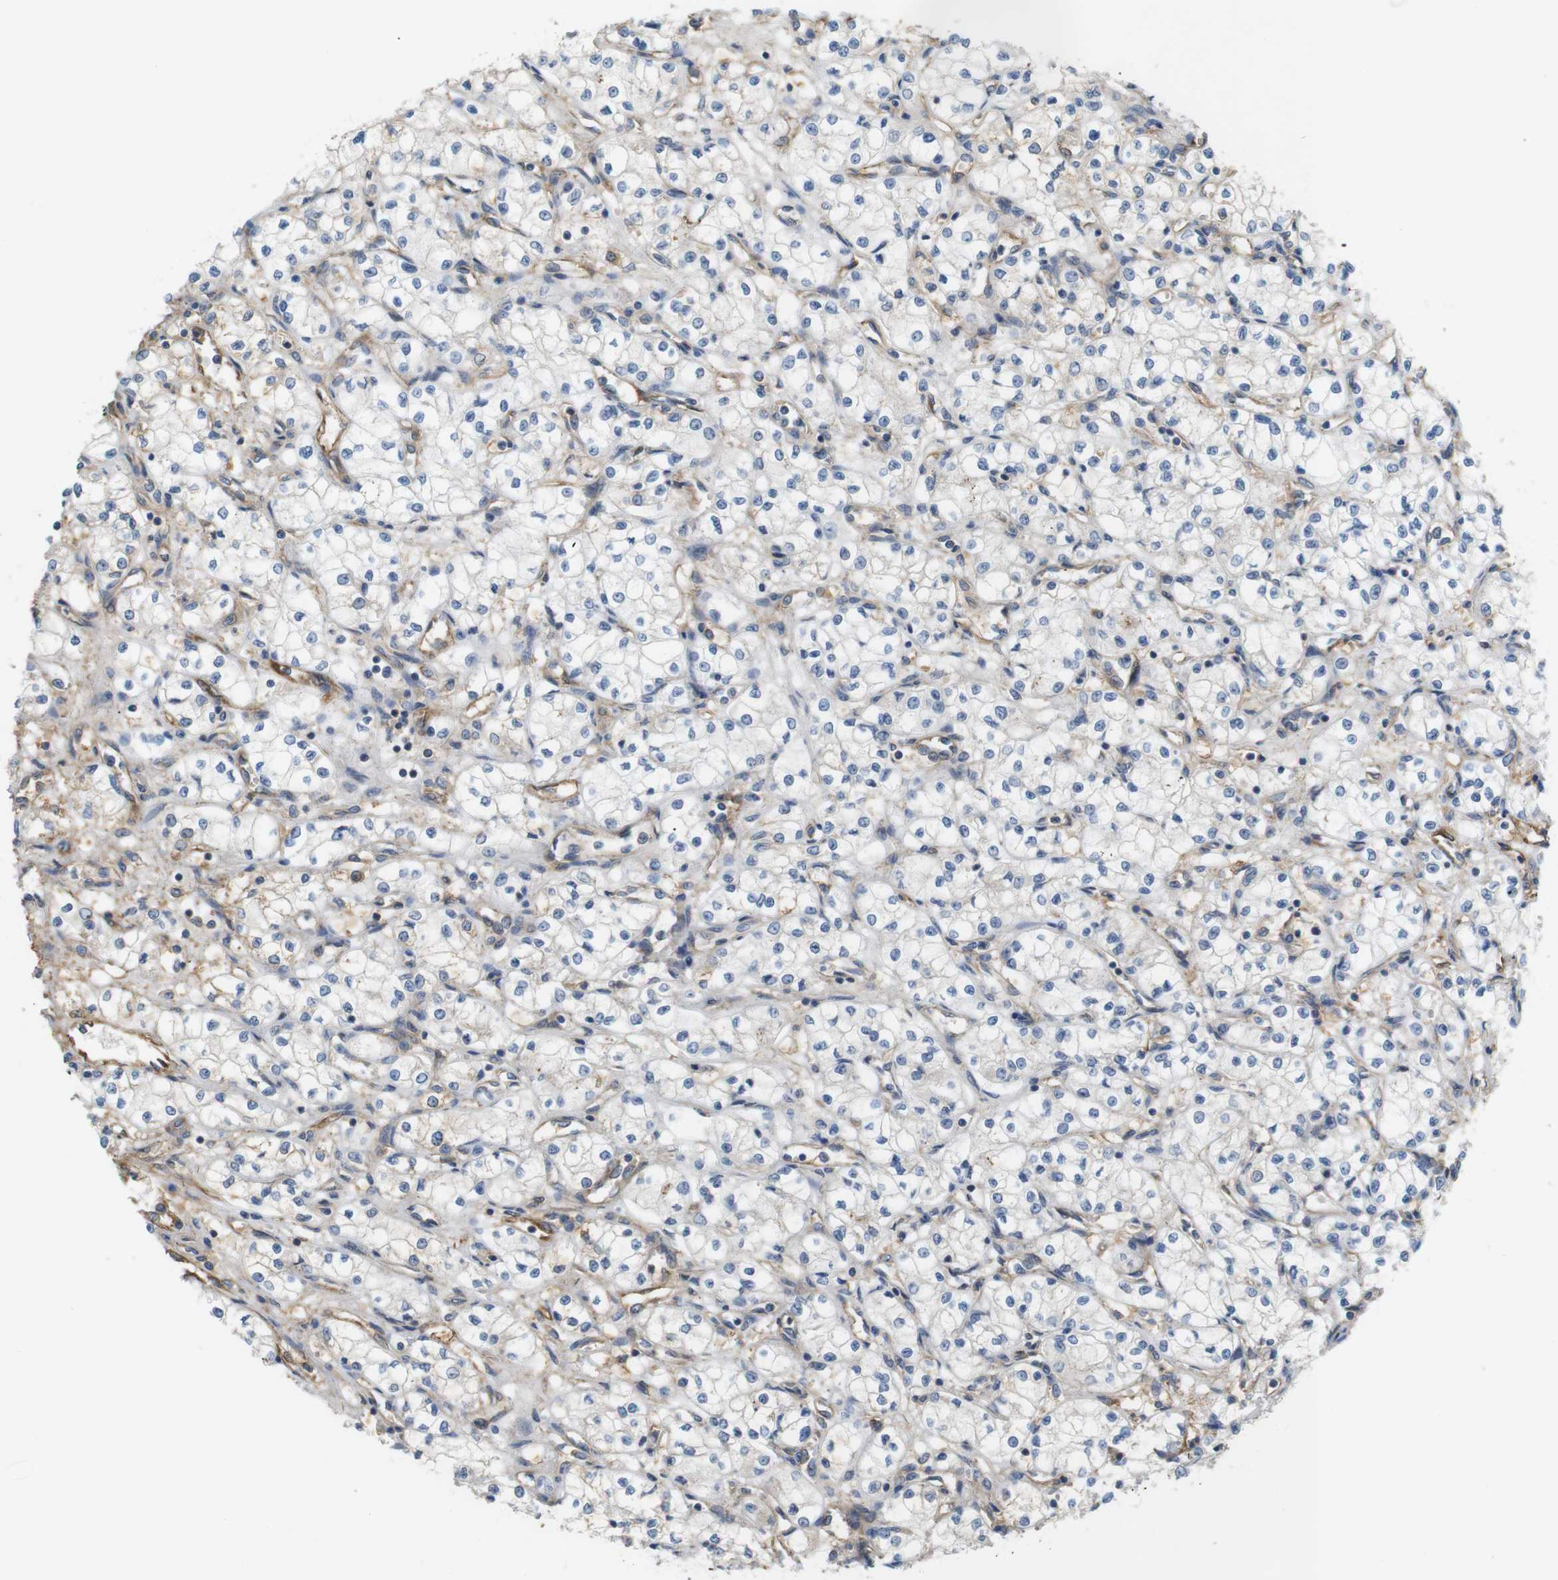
{"staining": {"intensity": "negative", "quantity": "none", "location": "none"}, "tissue": "renal cancer", "cell_type": "Tumor cells", "image_type": "cancer", "snomed": [{"axis": "morphology", "description": "Normal tissue, NOS"}, {"axis": "morphology", "description": "Adenocarcinoma, NOS"}, {"axis": "topography", "description": "Kidney"}], "caption": "Photomicrograph shows no protein expression in tumor cells of adenocarcinoma (renal) tissue.", "gene": "BVES", "patient": {"sex": "male", "age": 59}}